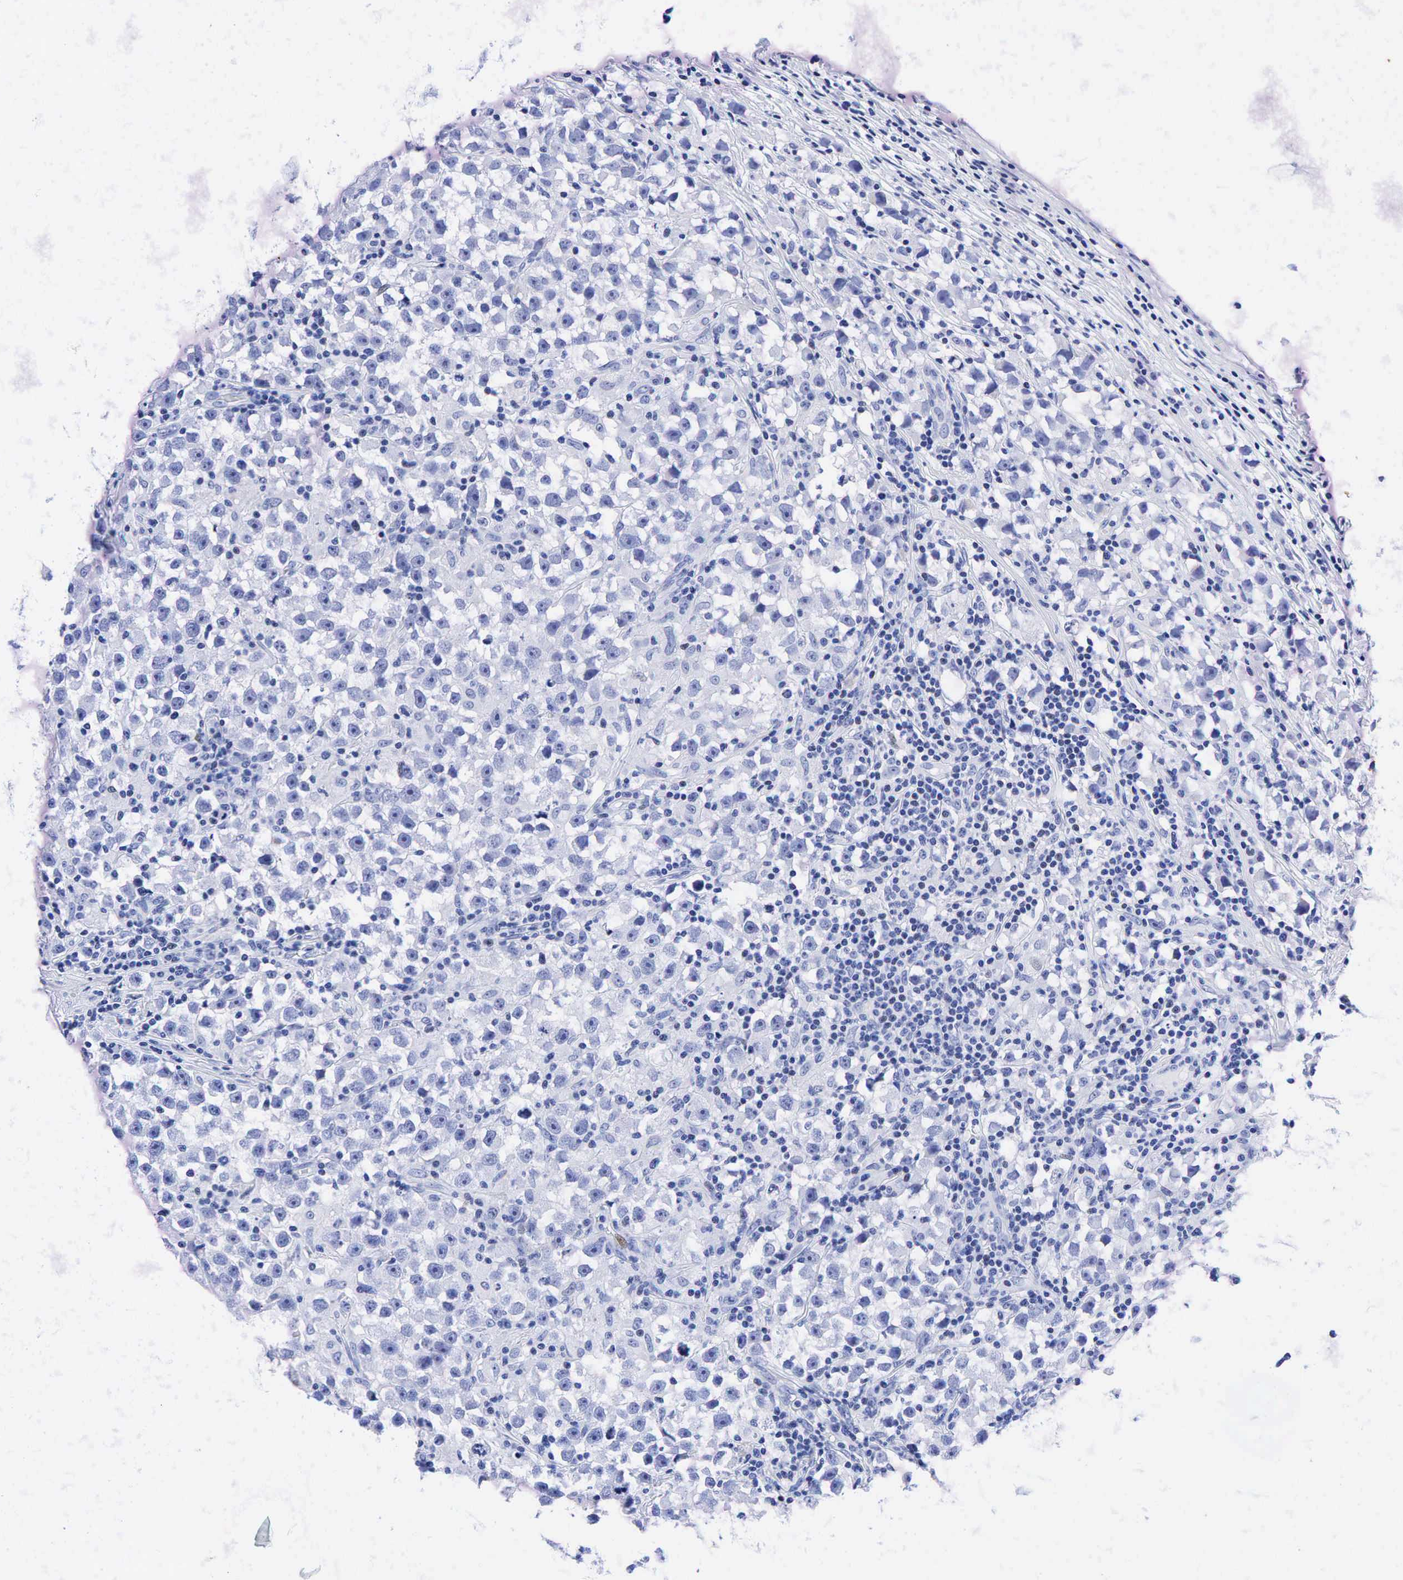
{"staining": {"intensity": "negative", "quantity": "none", "location": "none"}, "tissue": "testis cancer", "cell_type": "Tumor cells", "image_type": "cancer", "snomed": [{"axis": "morphology", "description": "Seminoma, NOS"}, {"axis": "topography", "description": "Testis"}], "caption": "Photomicrograph shows no protein expression in tumor cells of testis cancer tissue. (Brightfield microscopy of DAB (3,3'-diaminobenzidine) IHC at high magnification).", "gene": "CEACAM5", "patient": {"sex": "male", "age": 33}}